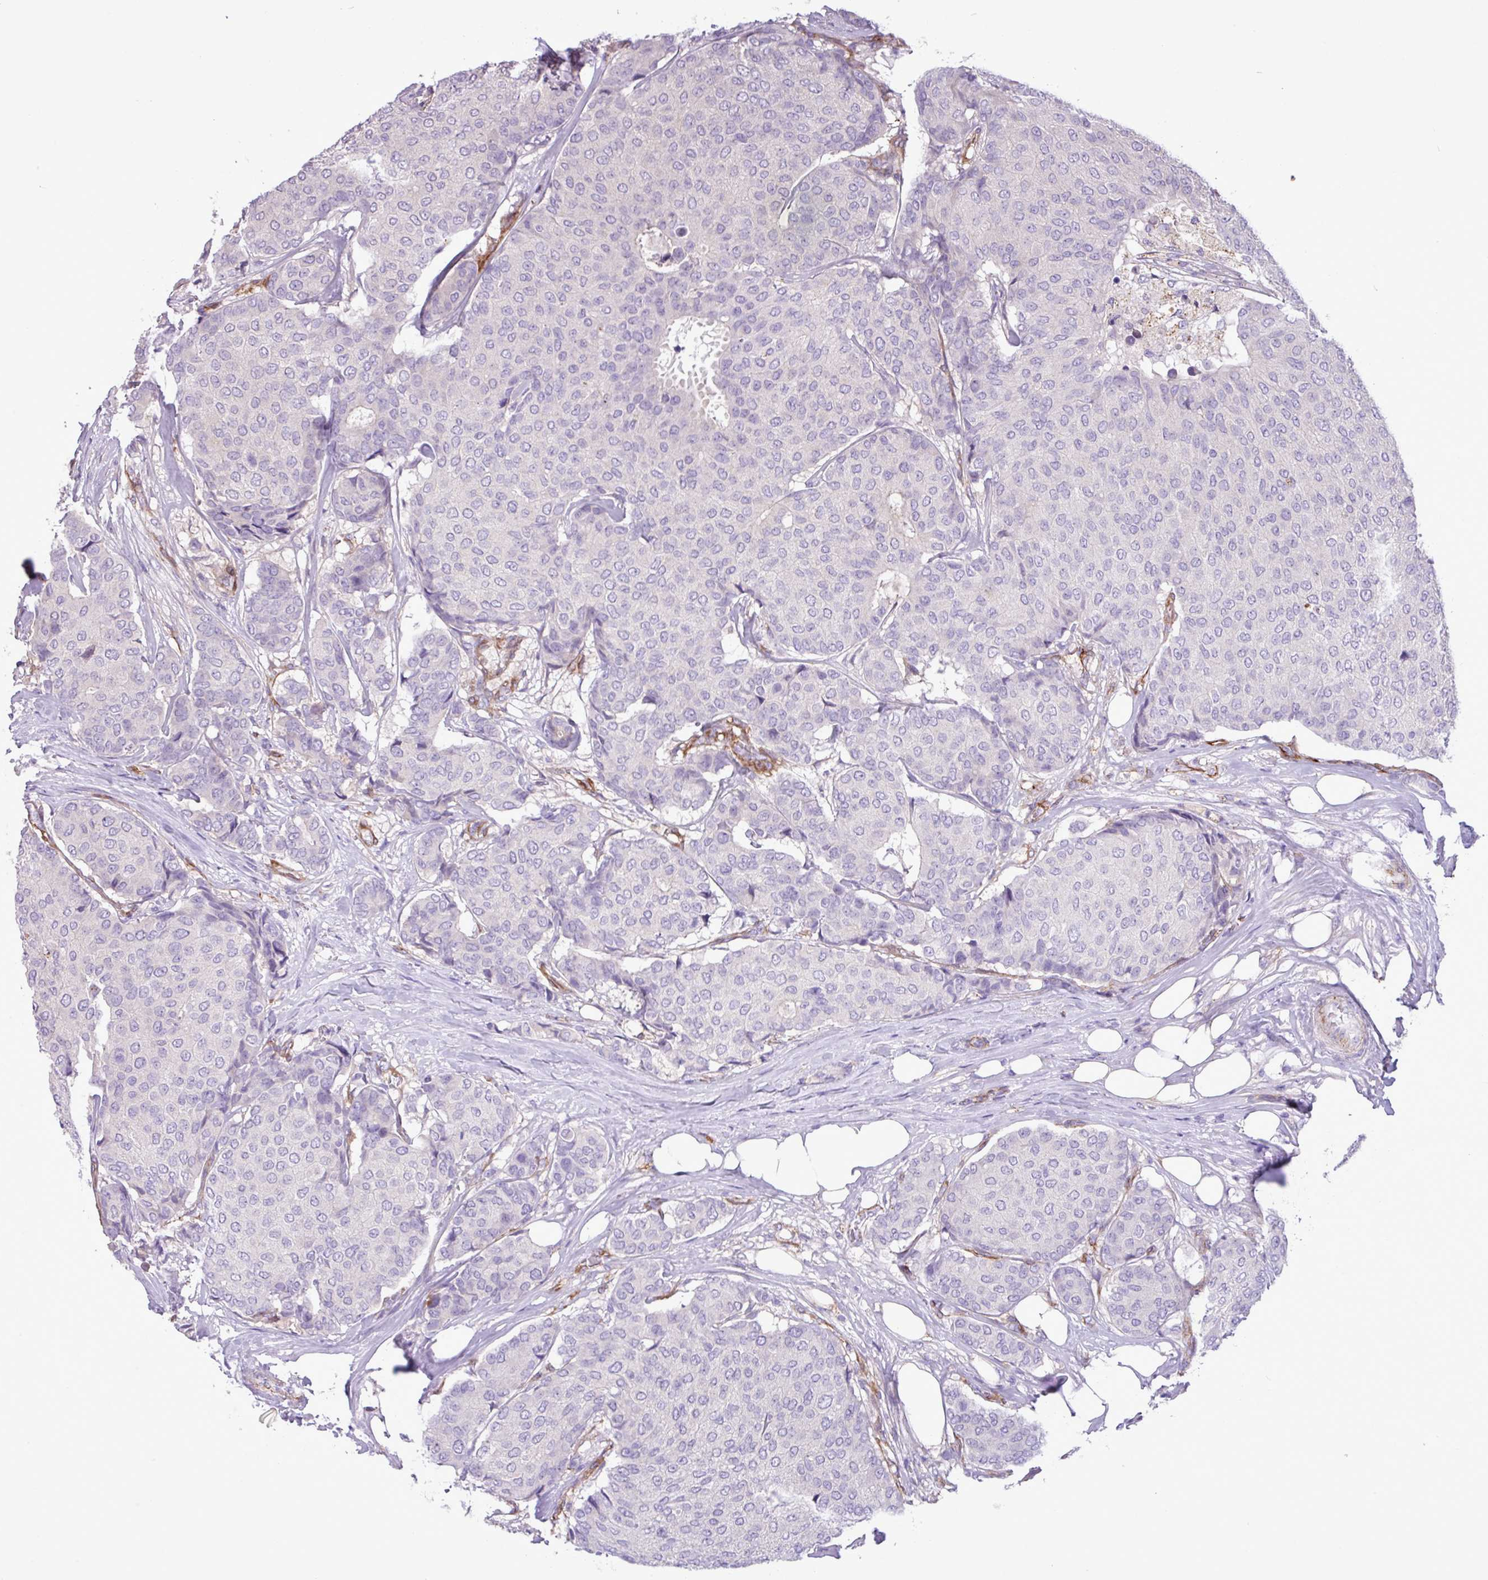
{"staining": {"intensity": "negative", "quantity": "none", "location": "none"}, "tissue": "breast cancer", "cell_type": "Tumor cells", "image_type": "cancer", "snomed": [{"axis": "morphology", "description": "Duct carcinoma"}, {"axis": "topography", "description": "Breast"}], "caption": "This is a image of immunohistochemistry staining of breast cancer (invasive ductal carcinoma), which shows no expression in tumor cells.", "gene": "CD248", "patient": {"sex": "female", "age": 75}}